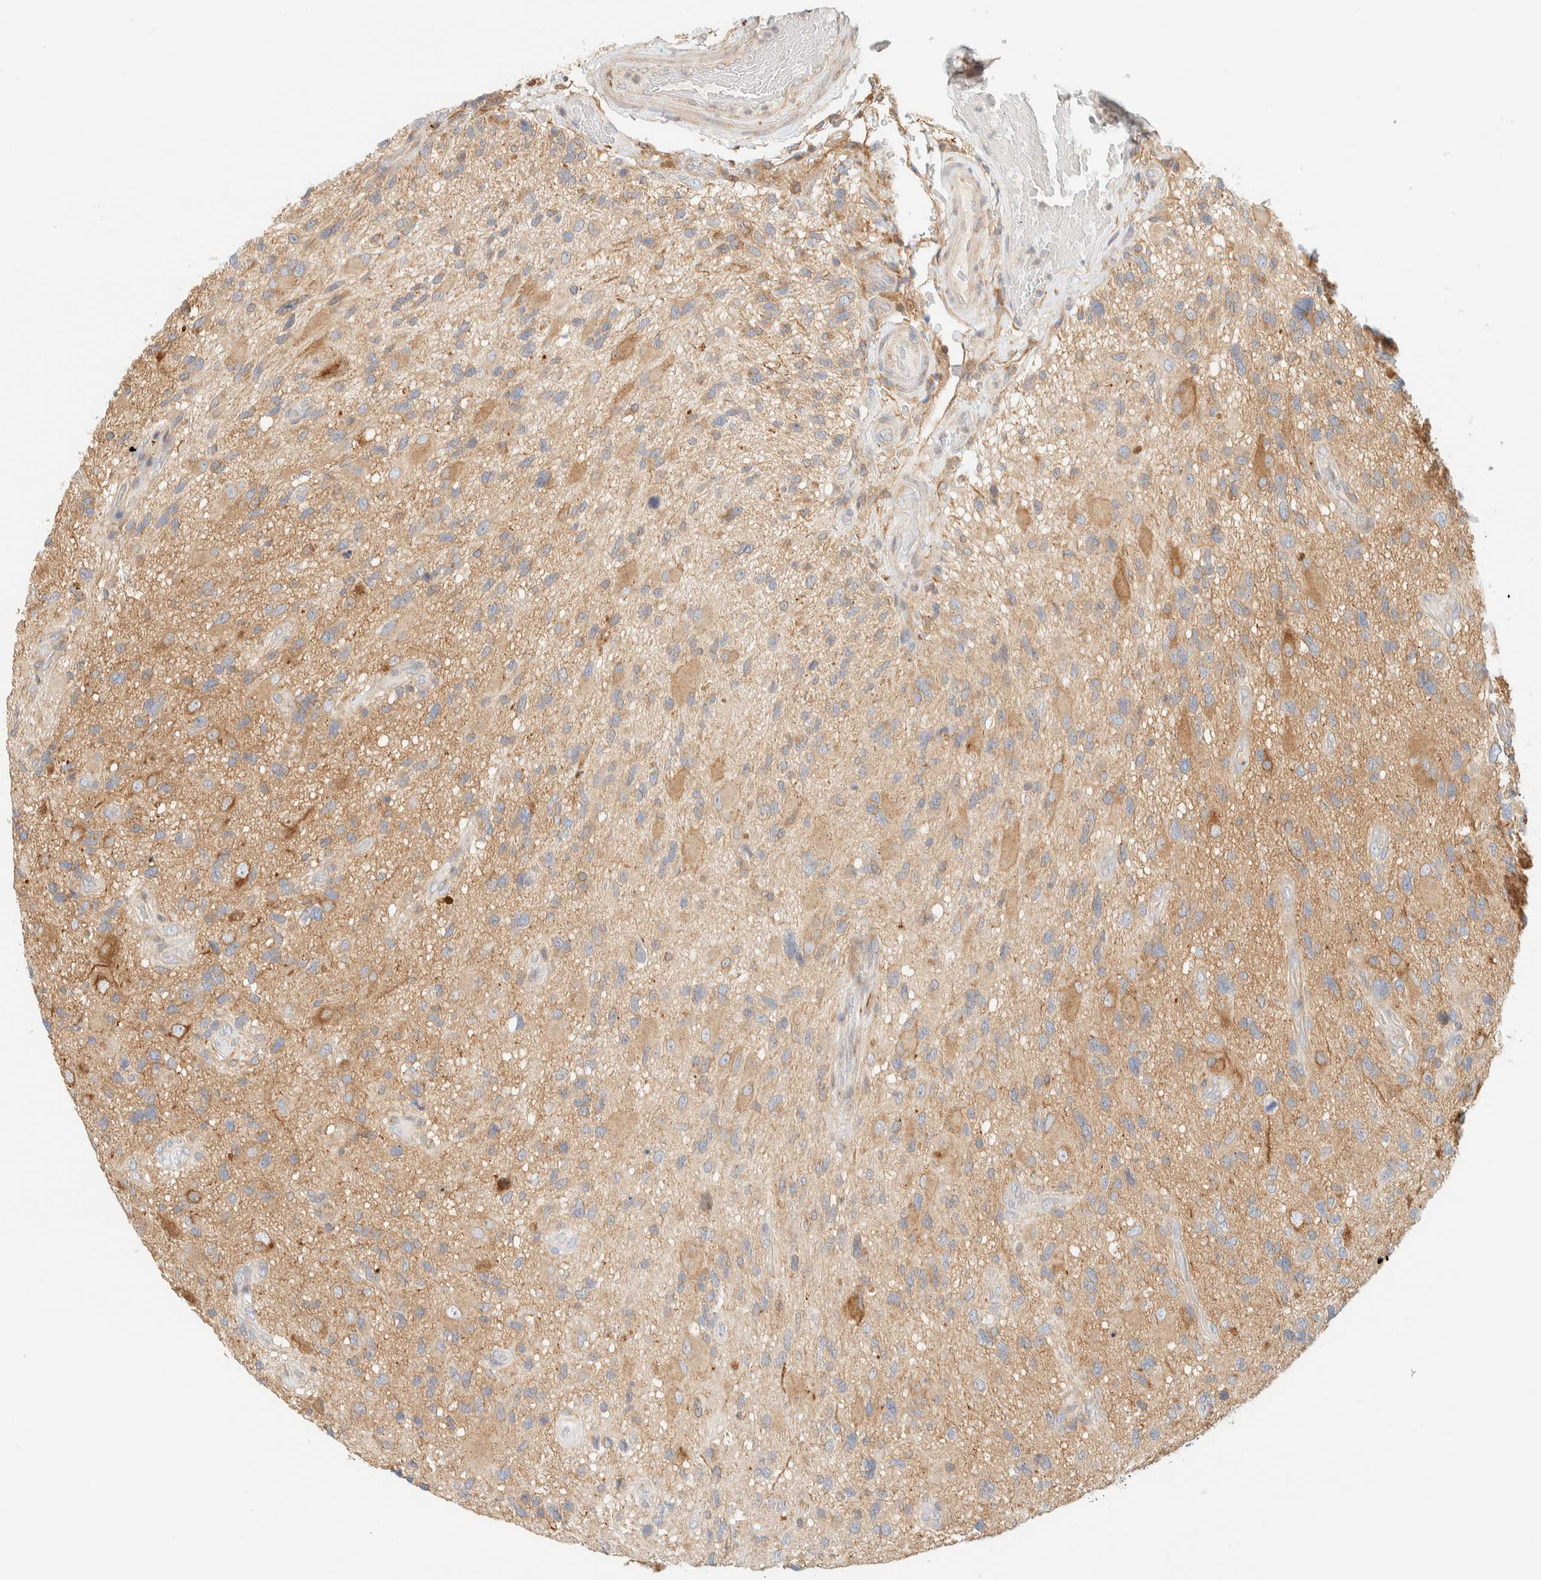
{"staining": {"intensity": "moderate", "quantity": ">75%", "location": "cytoplasmic/membranous"}, "tissue": "glioma", "cell_type": "Tumor cells", "image_type": "cancer", "snomed": [{"axis": "morphology", "description": "Glioma, malignant, High grade"}, {"axis": "topography", "description": "Brain"}], "caption": "There is medium levels of moderate cytoplasmic/membranous staining in tumor cells of glioma, as demonstrated by immunohistochemical staining (brown color).", "gene": "NT5C", "patient": {"sex": "male", "age": 33}}